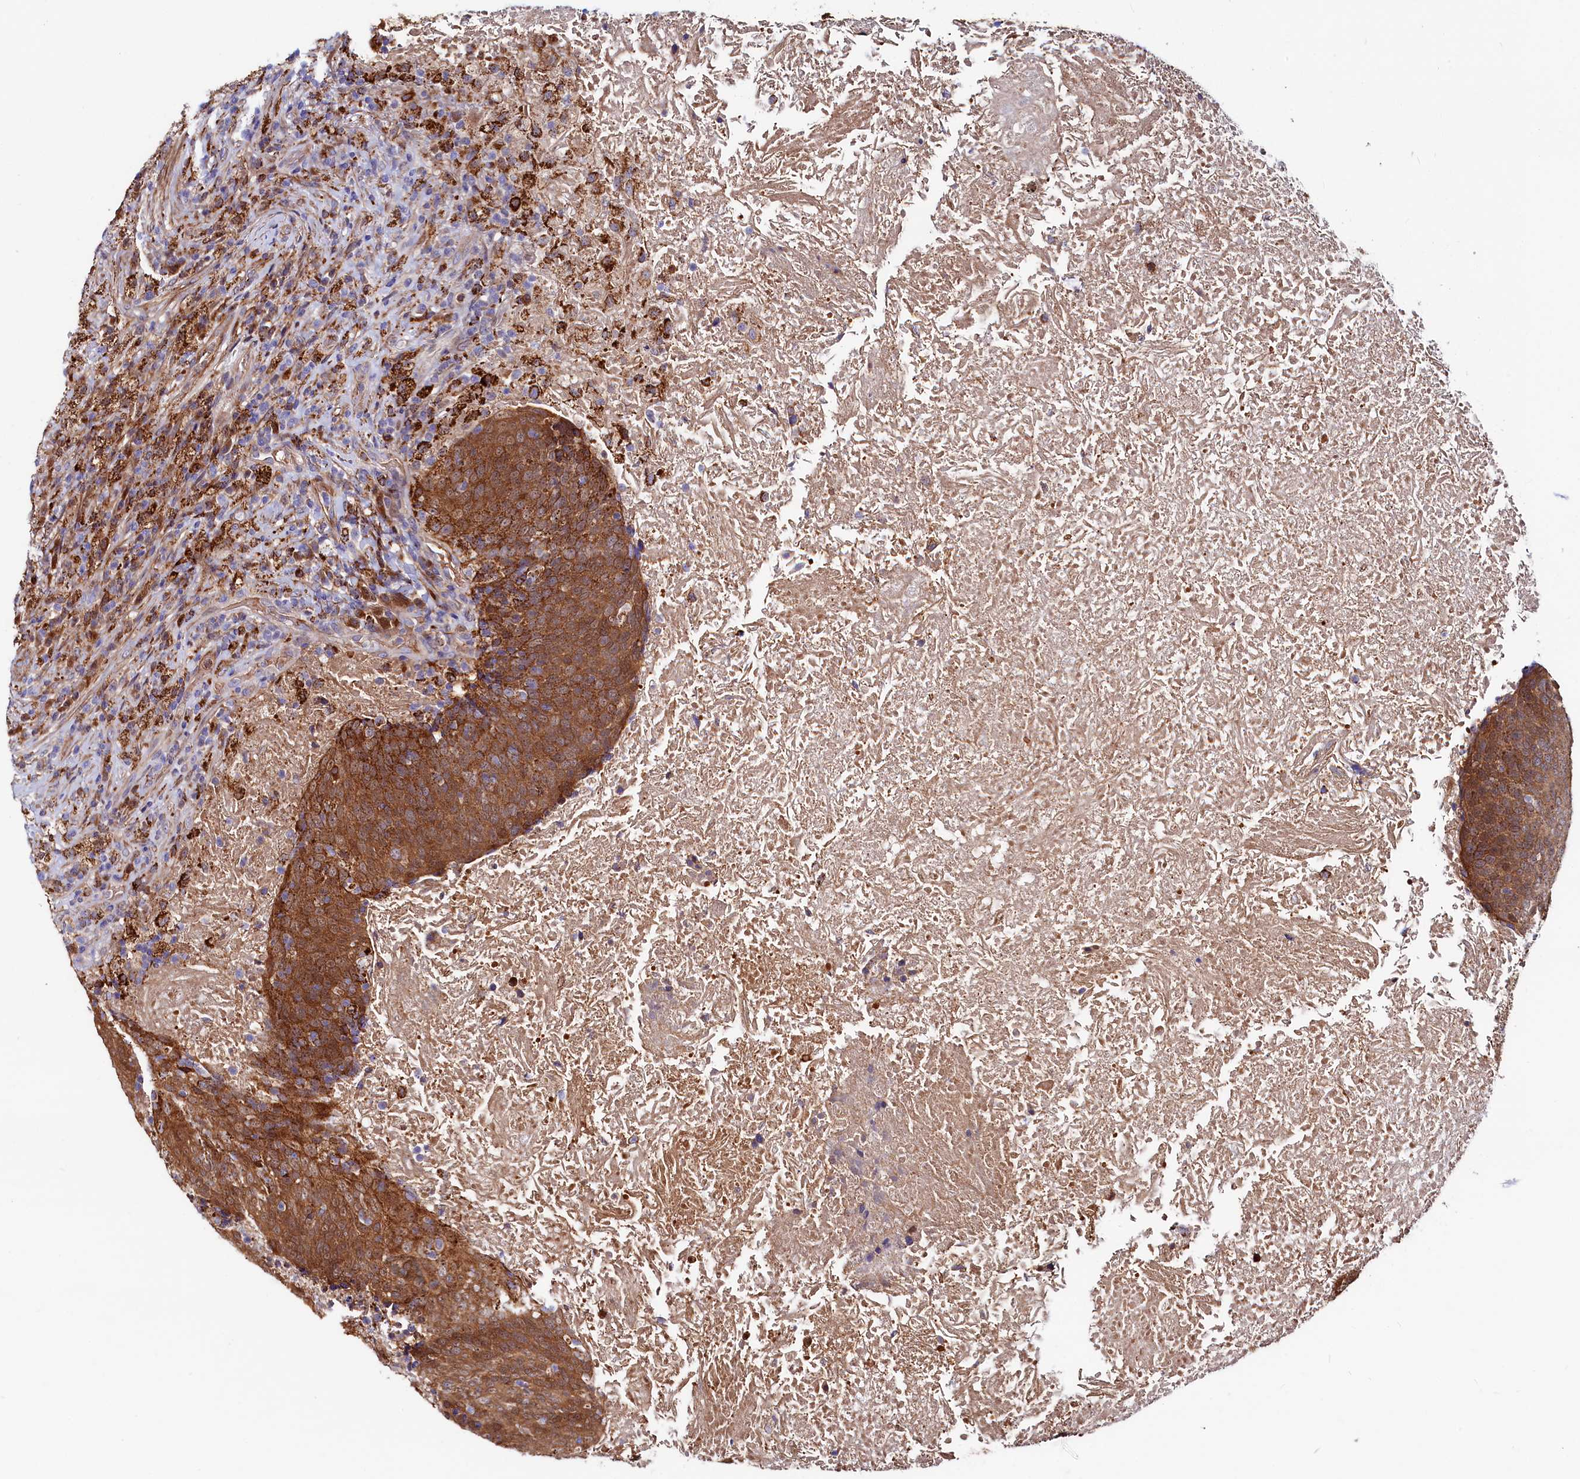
{"staining": {"intensity": "strong", "quantity": ">75%", "location": "cytoplasmic/membranous"}, "tissue": "head and neck cancer", "cell_type": "Tumor cells", "image_type": "cancer", "snomed": [{"axis": "morphology", "description": "Squamous cell carcinoma, NOS"}, {"axis": "morphology", "description": "Squamous cell carcinoma, metastatic, NOS"}, {"axis": "topography", "description": "Lymph node"}, {"axis": "topography", "description": "Head-Neck"}], "caption": "IHC histopathology image of neoplastic tissue: head and neck cancer stained using immunohistochemistry (IHC) demonstrates high levels of strong protein expression localized specifically in the cytoplasmic/membranous of tumor cells, appearing as a cytoplasmic/membranous brown color.", "gene": "ASTE1", "patient": {"sex": "male", "age": 62}}